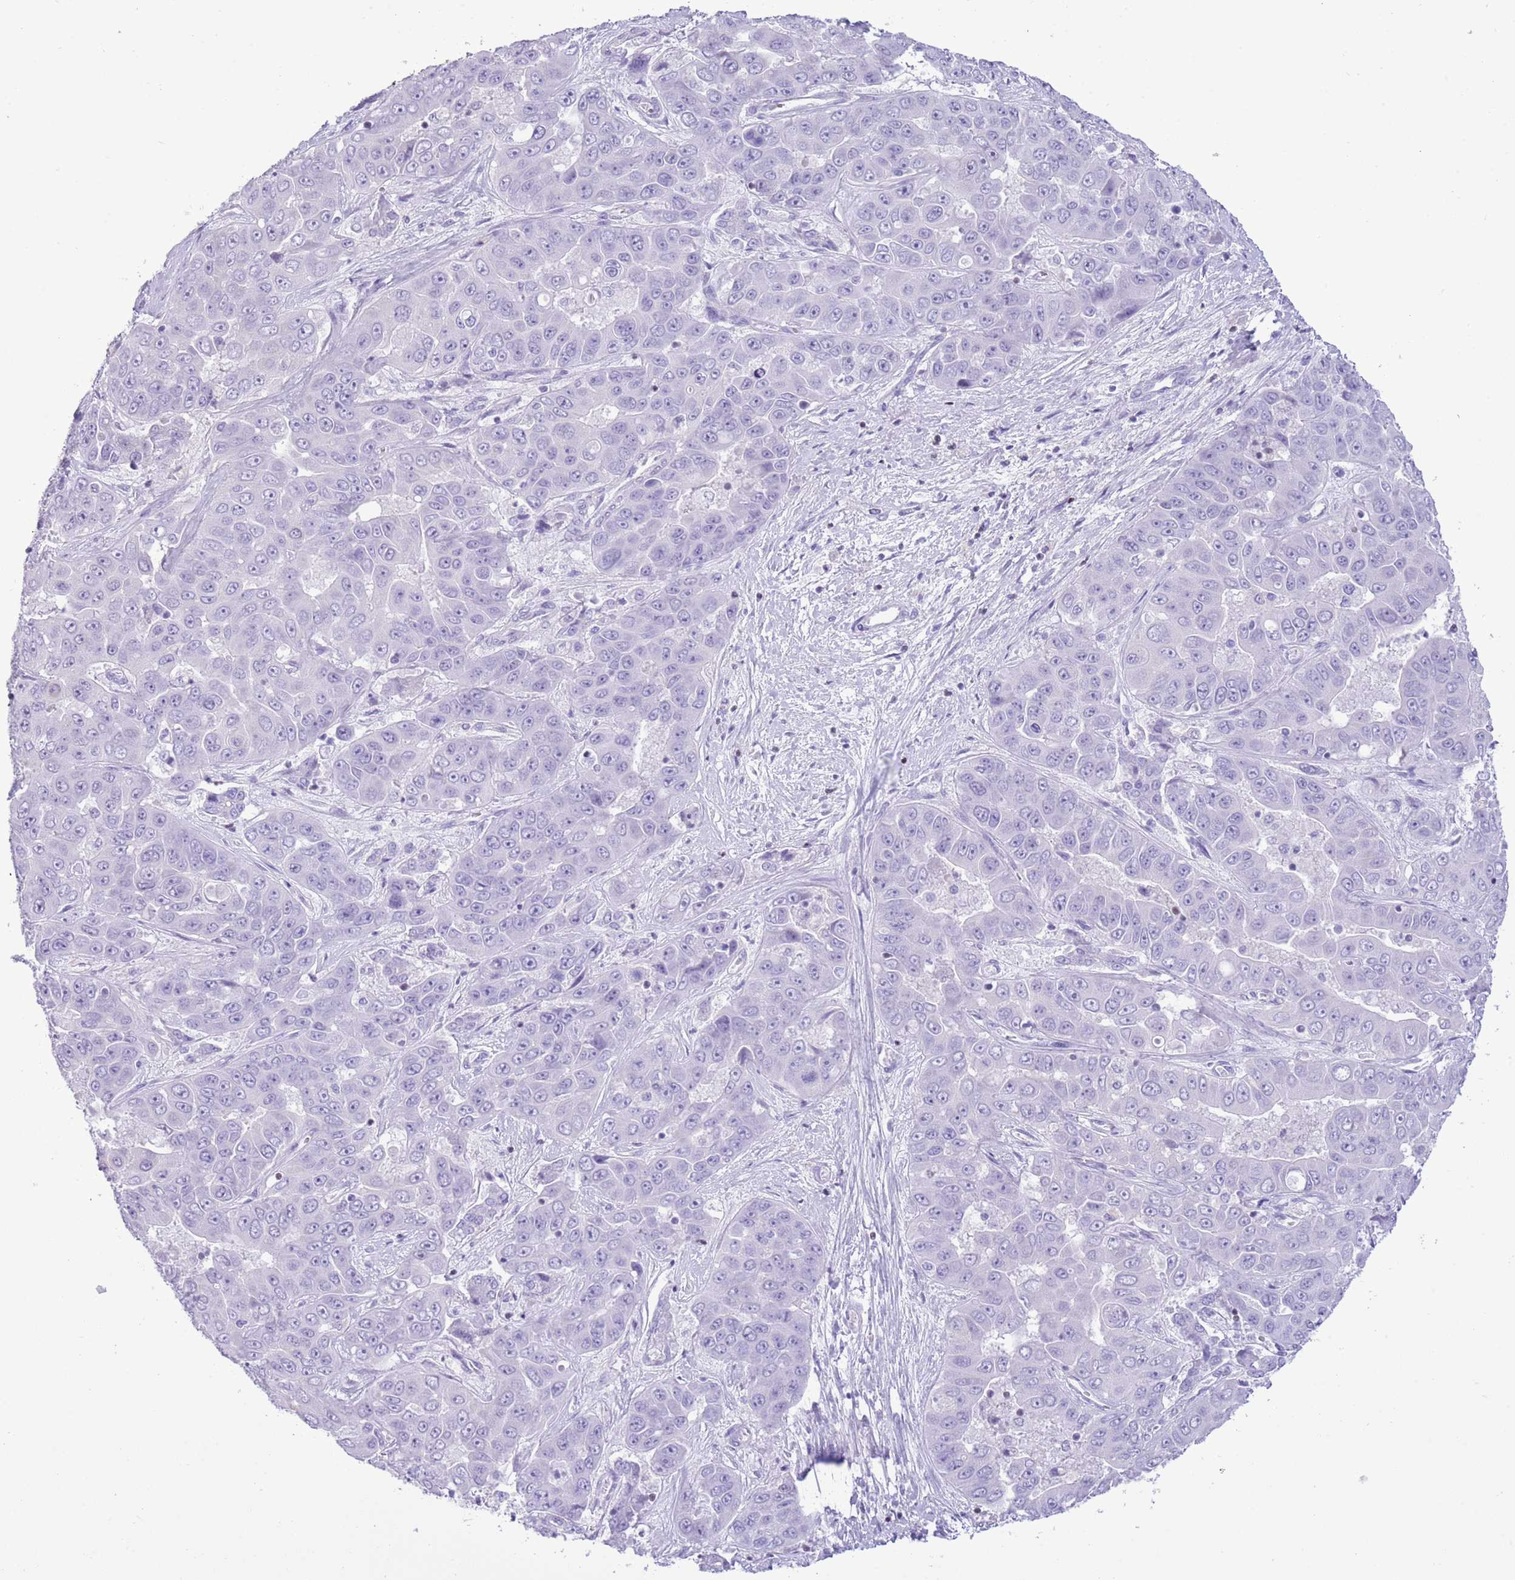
{"staining": {"intensity": "negative", "quantity": "none", "location": "none"}, "tissue": "liver cancer", "cell_type": "Tumor cells", "image_type": "cancer", "snomed": [{"axis": "morphology", "description": "Cholangiocarcinoma"}, {"axis": "topography", "description": "Liver"}], "caption": "A high-resolution photomicrograph shows immunohistochemistry staining of liver cholangiocarcinoma, which reveals no significant staining in tumor cells.", "gene": "BCL11B", "patient": {"sex": "female", "age": 52}}